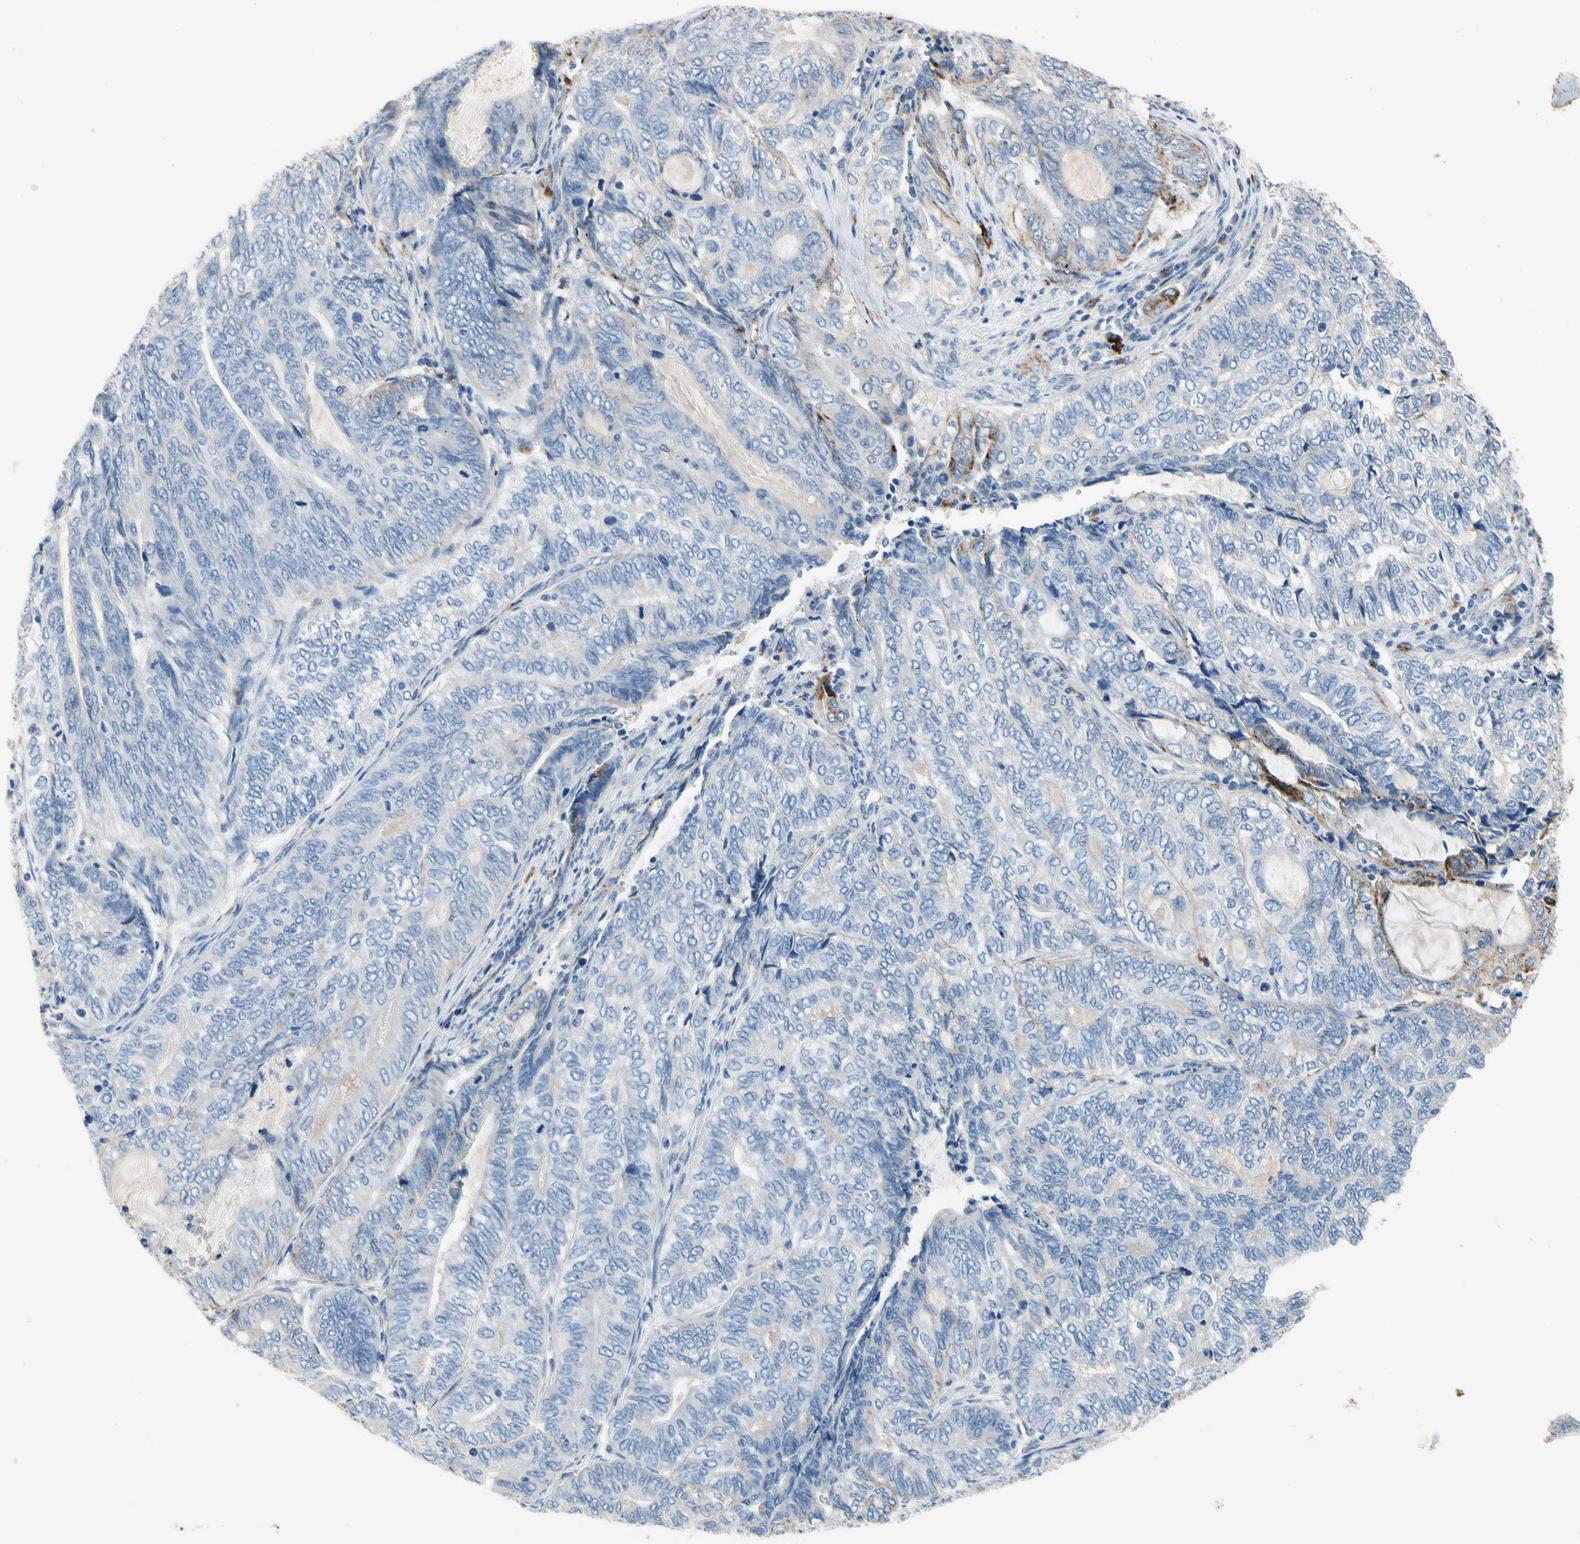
{"staining": {"intensity": "negative", "quantity": "none", "location": "none"}, "tissue": "endometrial cancer", "cell_type": "Tumor cells", "image_type": "cancer", "snomed": [{"axis": "morphology", "description": "Adenocarcinoma, NOS"}, {"axis": "topography", "description": "Uterus"}, {"axis": "topography", "description": "Endometrium"}], "caption": "The histopathology image demonstrates no staining of tumor cells in endometrial cancer (adenocarcinoma).", "gene": "RETSAT", "patient": {"sex": "female", "age": 70}}